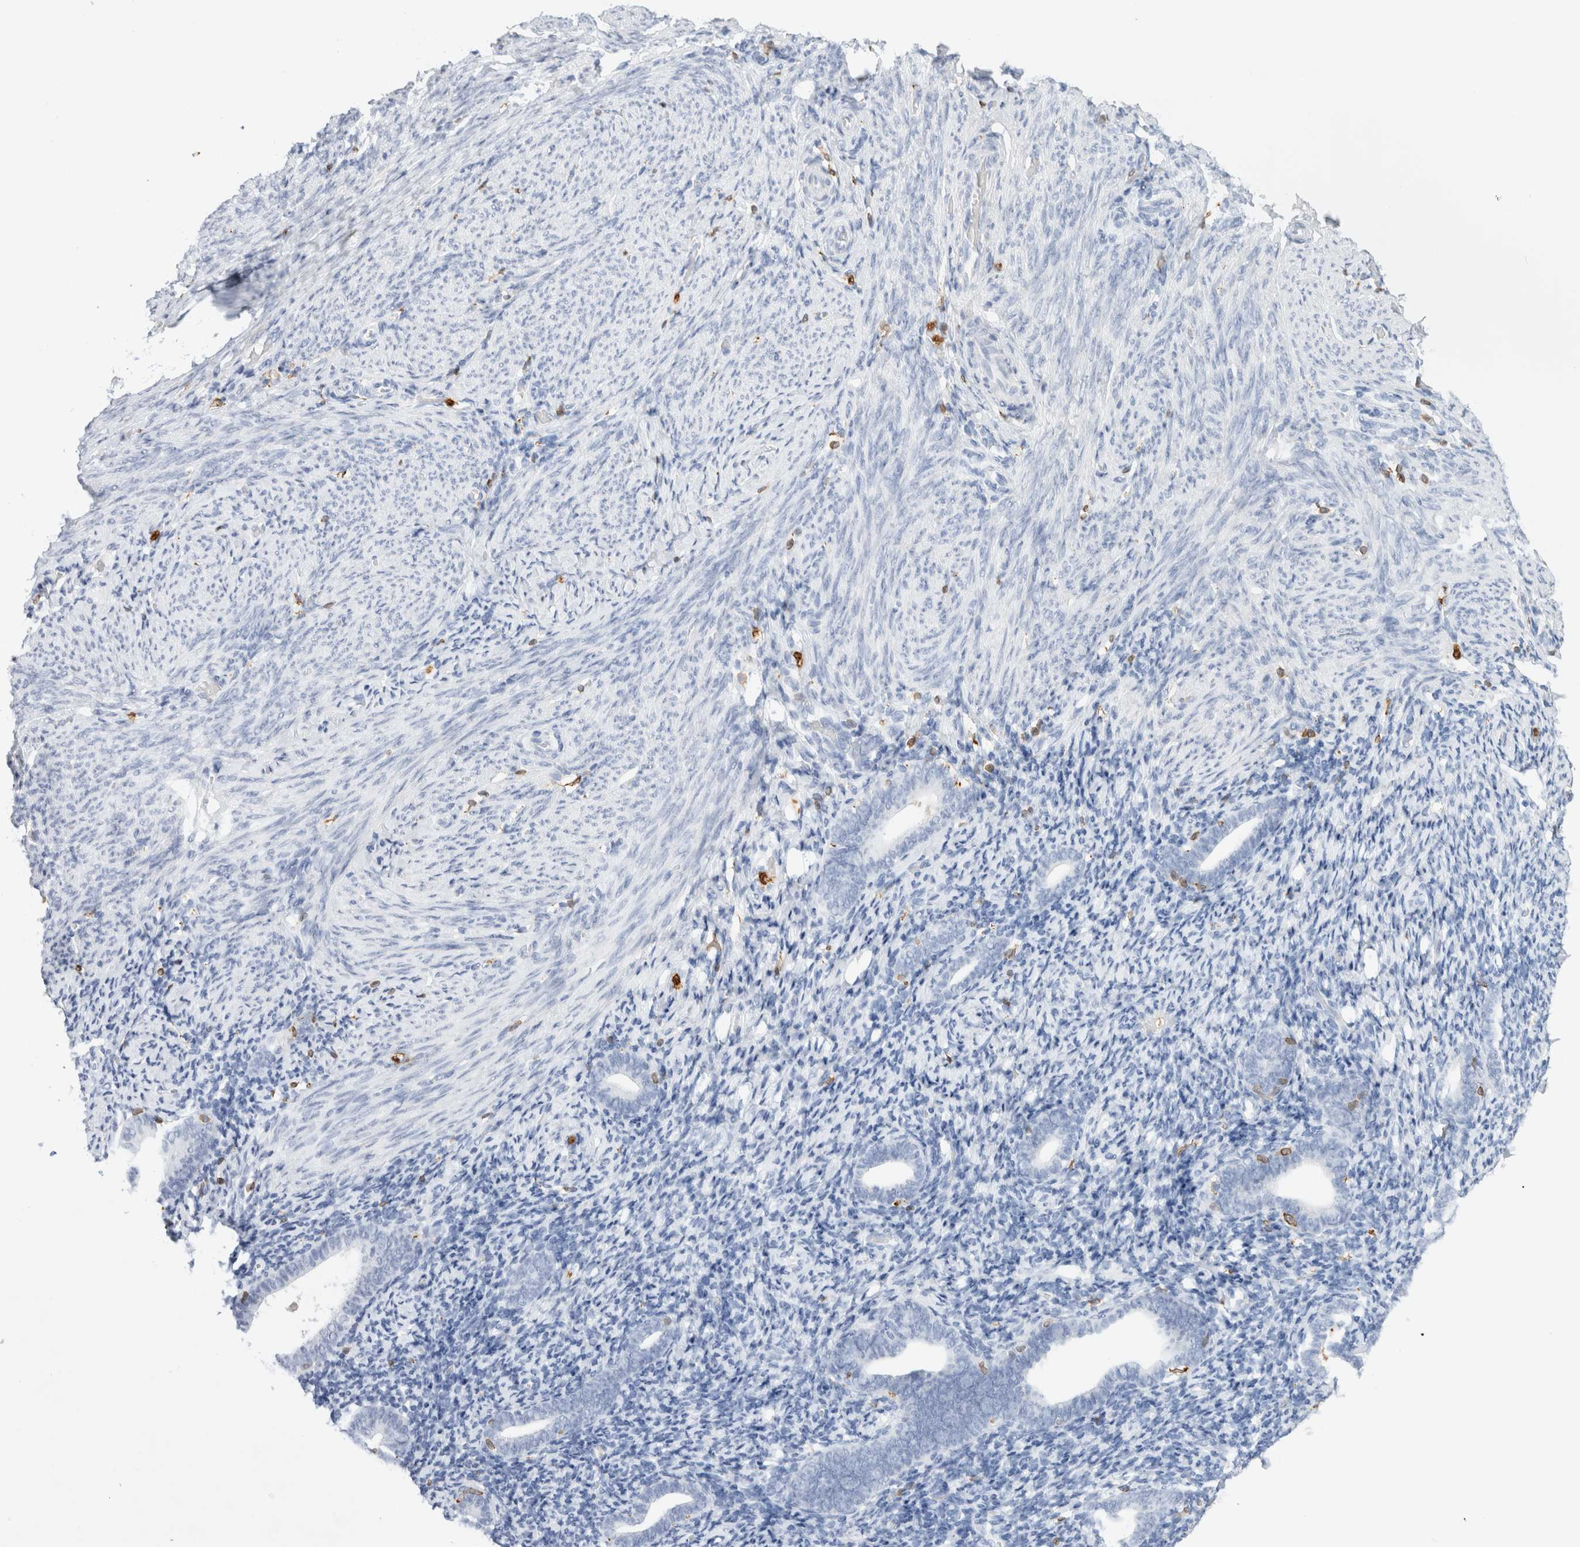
{"staining": {"intensity": "negative", "quantity": "none", "location": "none"}, "tissue": "endometrium", "cell_type": "Cells in endometrial stroma", "image_type": "normal", "snomed": [{"axis": "morphology", "description": "Normal tissue, NOS"}, {"axis": "topography", "description": "Endometrium"}], "caption": "Immunohistochemical staining of normal human endometrium displays no significant positivity in cells in endometrial stroma. (Brightfield microscopy of DAB (3,3'-diaminobenzidine) immunohistochemistry at high magnification).", "gene": "ALOX5AP", "patient": {"sex": "female", "age": 51}}